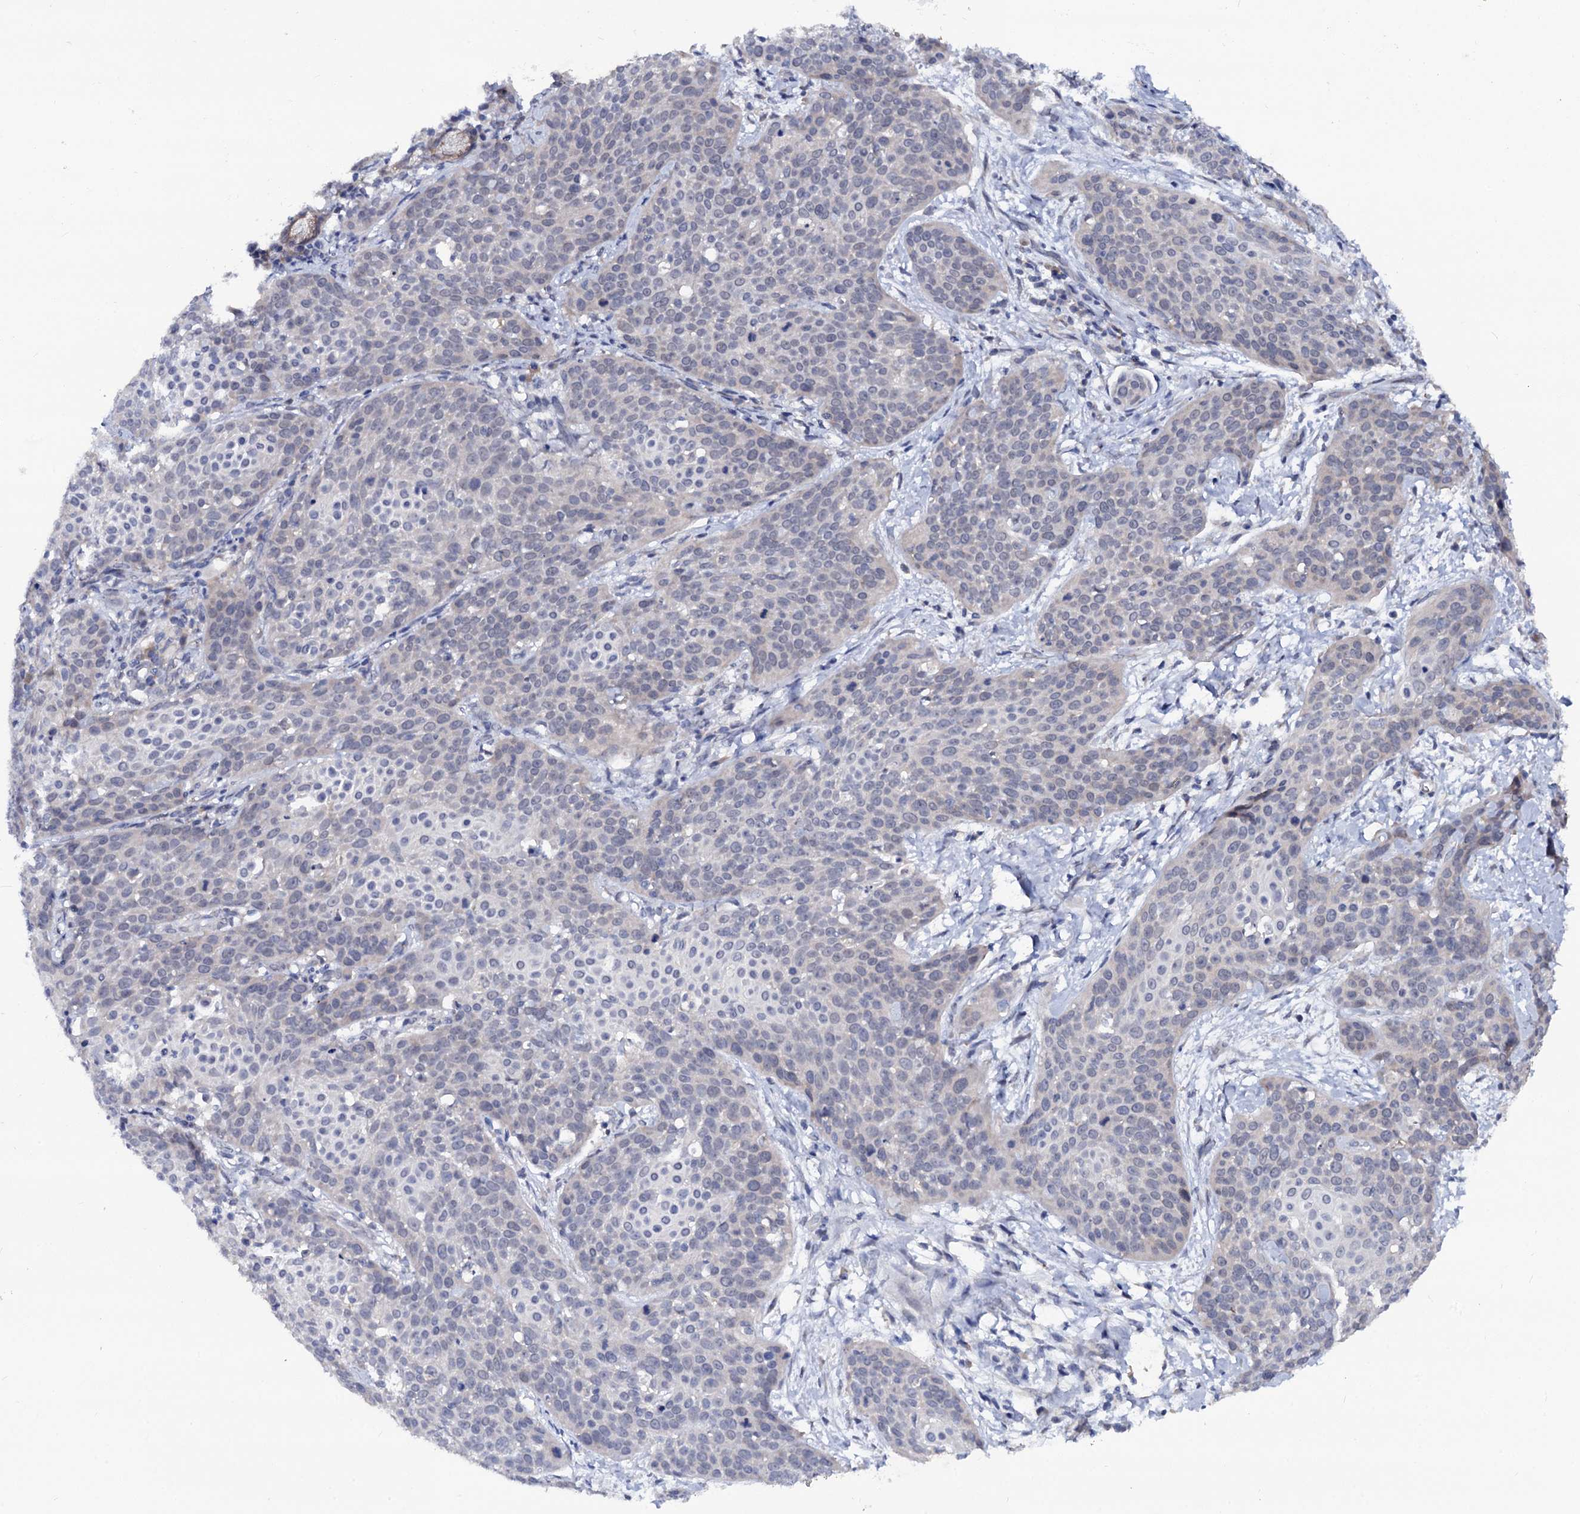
{"staining": {"intensity": "negative", "quantity": "none", "location": "none"}, "tissue": "cervical cancer", "cell_type": "Tumor cells", "image_type": "cancer", "snomed": [{"axis": "morphology", "description": "Squamous cell carcinoma, NOS"}, {"axis": "topography", "description": "Cervix"}], "caption": "Tumor cells are negative for protein expression in human cervical cancer. The staining is performed using DAB (3,3'-diaminobenzidine) brown chromogen with nuclei counter-stained in using hematoxylin.", "gene": "CAPRIN2", "patient": {"sex": "female", "age": 38}}